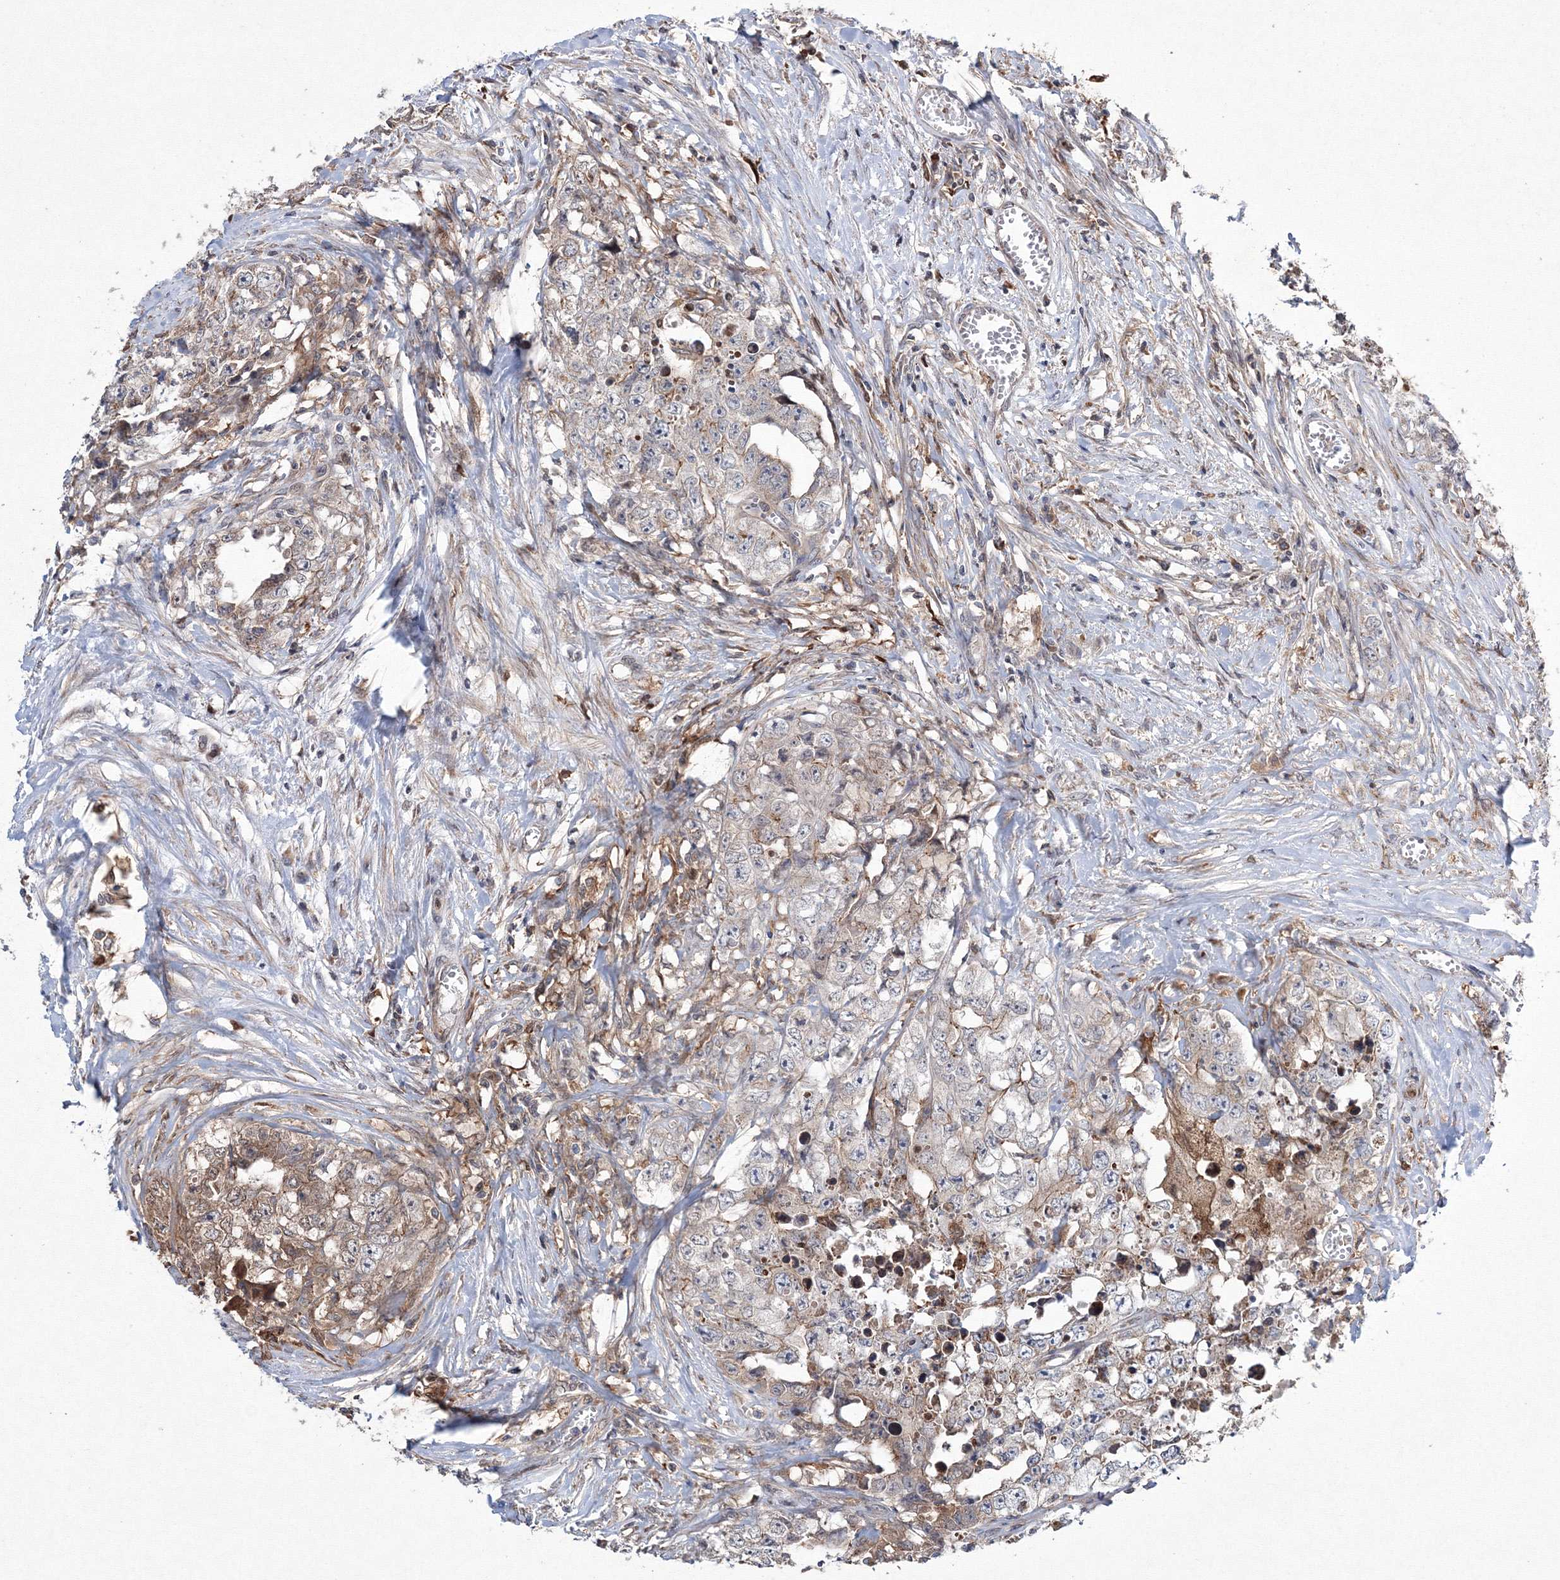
{"staining": {"intensity": "weak", "quantity": "<25%", "location": "cytoplasmic/membranous"}, "tissue": "testis cancer", "cell_type": "Tumor cells", "image_type": "cancer", "snomed": [{"axis": "morphology", "description": "Seminoma, NOS"}, {"axis": "morphology", "description": "Carcinoma, Embryonal, NOS"}, {"axis": "topography", "description": "Testis"}], "caption": "The IHC histopathology image has no significant expression in tumor cells of seminoma (testis) tissue. The staining is performed using DAB brown chromogen with nuclei counter-stained in using hematoxylin.", "gene": "RANBP3L", "patient": {"sex": "male", "age": 43}}